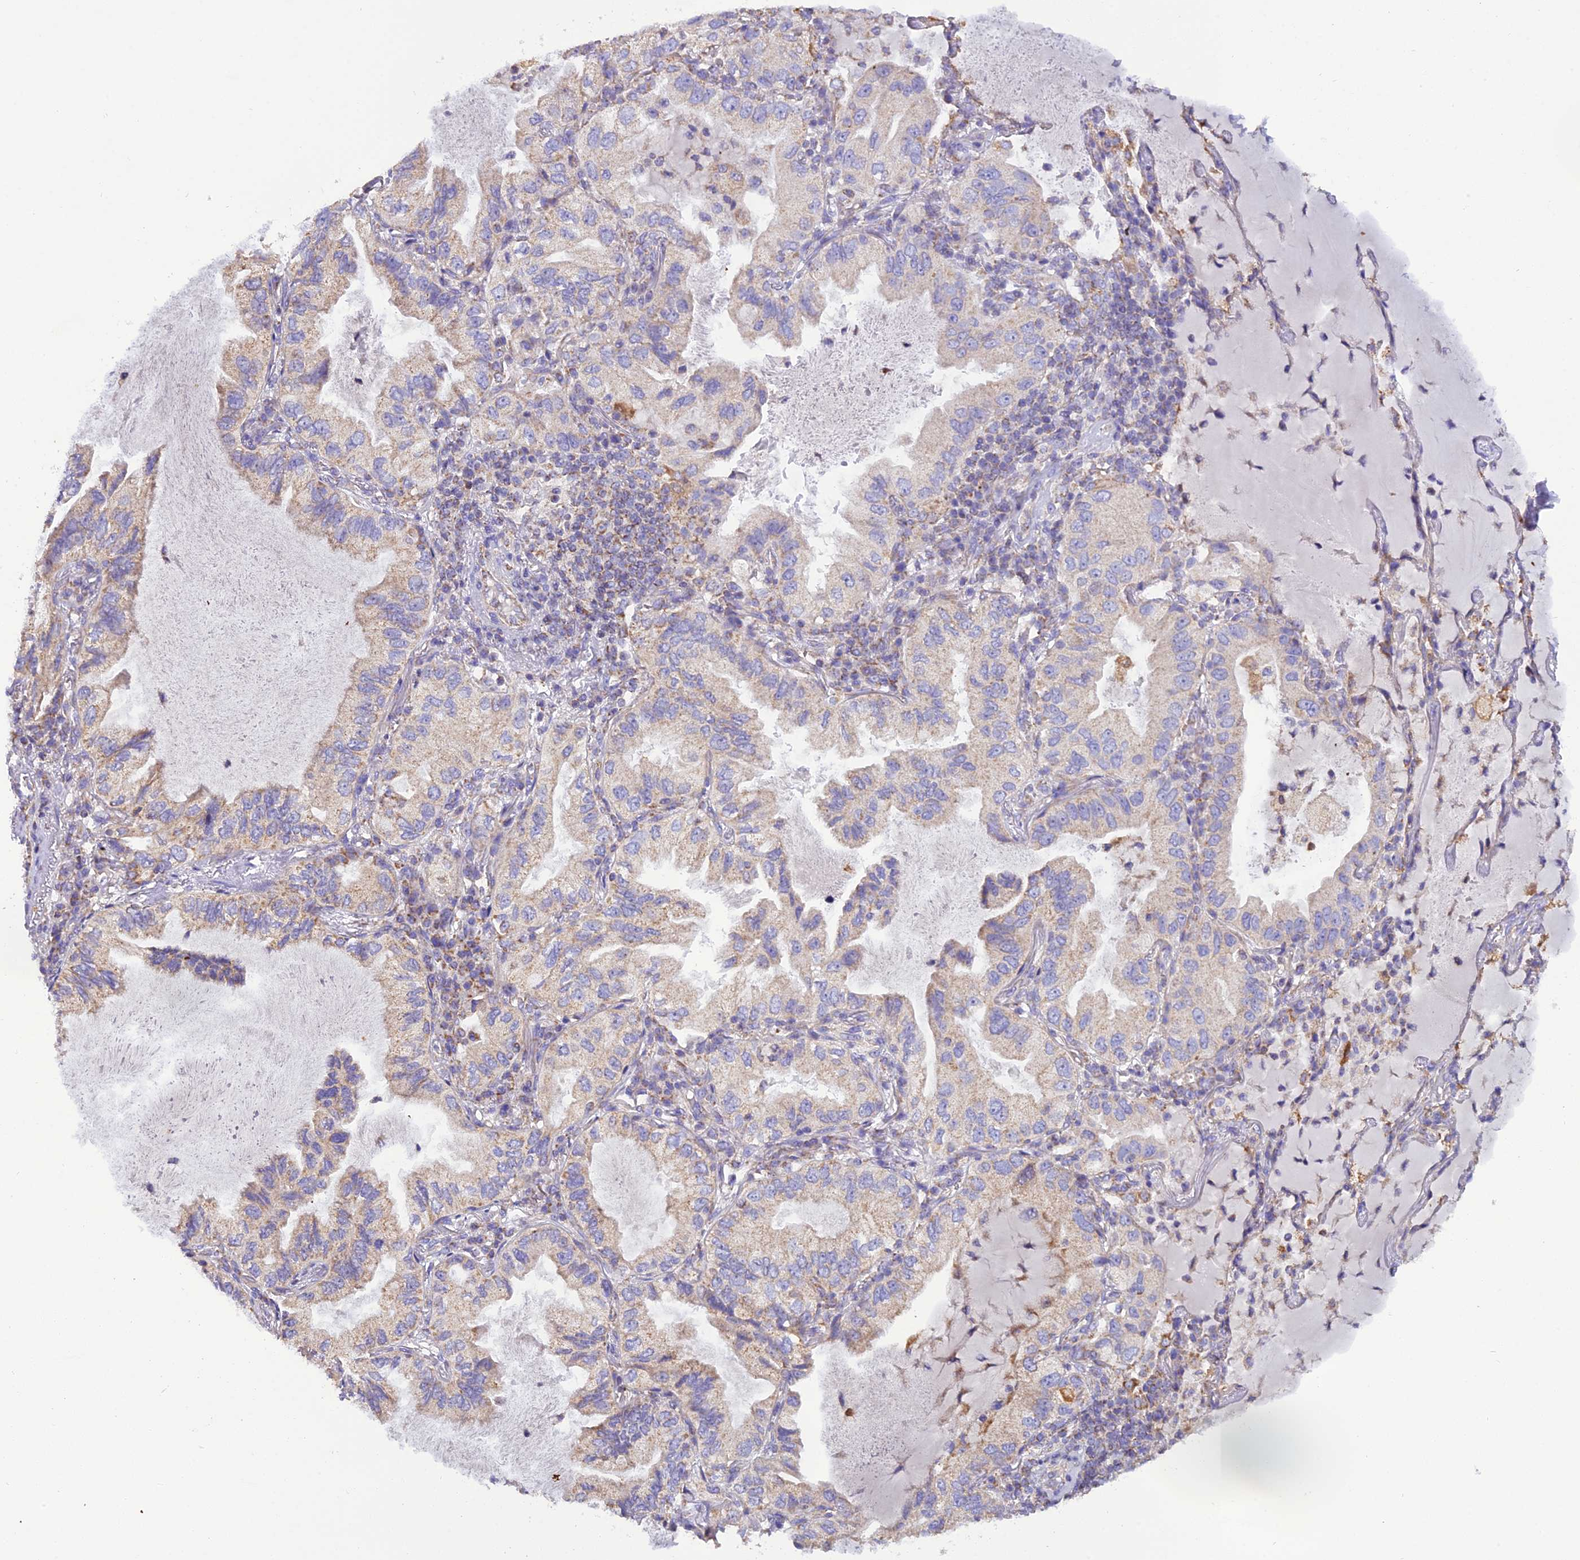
{"staining": {"intensity": "weak", "quantity": "25%-75%", "location": "cytoplasmic/membranous"}, "tissue": "lung cancer", "cell_type": "Tumor cells", "image_type": "cancer", "snomed": [{"axis": "morphology", "description": "Adenocarcinoma, NOS"}, {"axis": "topography", "description": "Lung"}], "caption": "Protein analysis of adenocarcinoma (lung) tissue reveals weak cytoplasmic/membranous expression in about 25%-75% of tumor cells. (Stains: DAB (3,3'-diaminobenzidine) in brown, nuclei in blue, Microscopy: brightfield microscopy at high magnification).", "gene": "GPD1", "patient": {"sex": "female", "age": 69}}